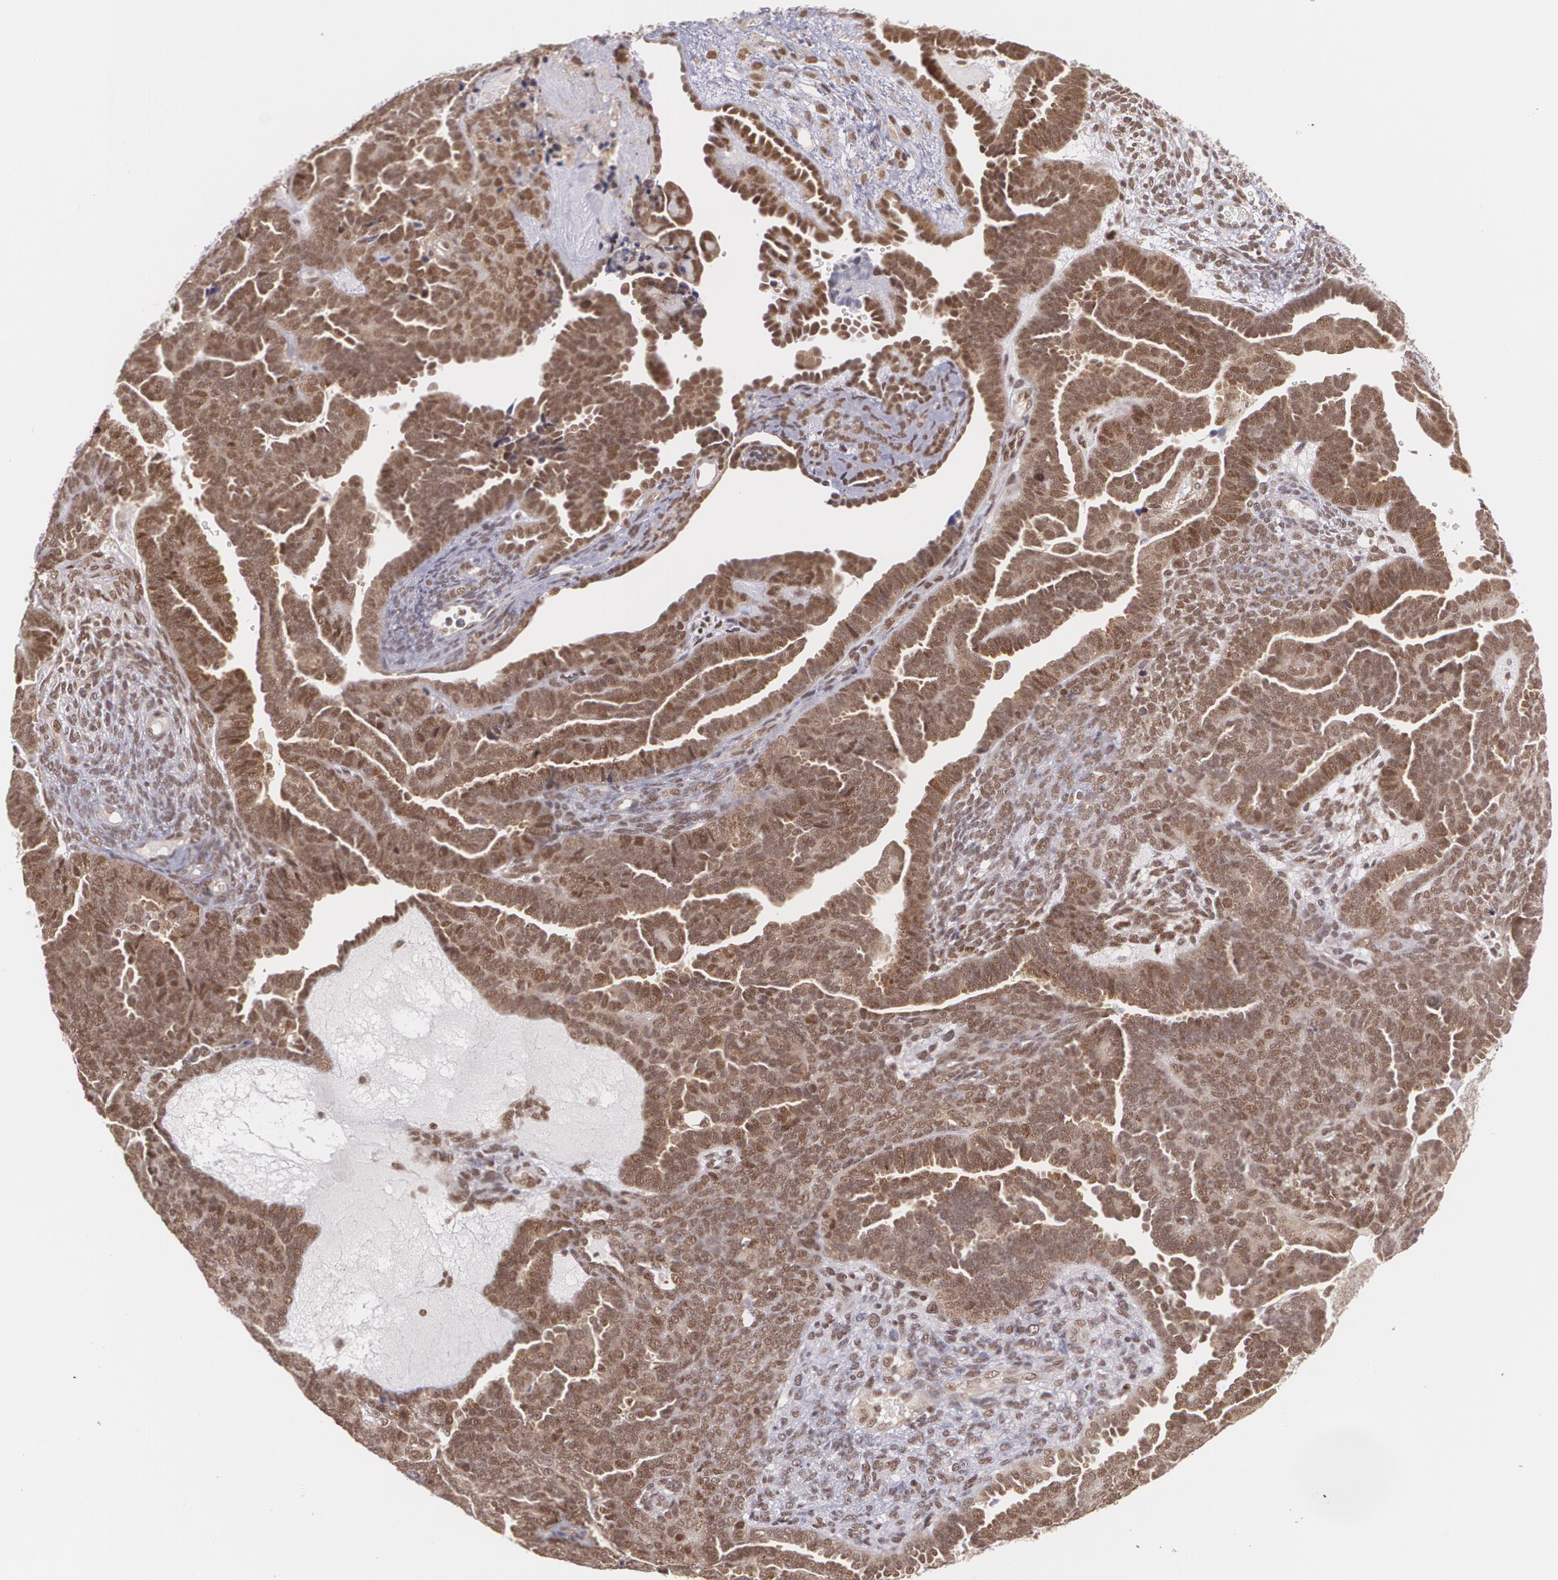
{"staining": {"intensity": "strong", "quantity": ">75%", "location": "cytoplasmic/membranous,nuclear"}, "tissue": "endometrial cancer", "cell_type": "Tumor cells", "image_type": "cancer", "snomed": [{"axis": "morphology", "description": "Neoplasm, malignant, NOS"}, {"axis": "topography", "description": "Endometrium"}], "caption": "This micrograph shows IHC staining of endometrial cancer (malignant neoplasm), with high strong cytoplasmic/membranous and nuclear positivity in about >75% of tumor cells.", "gene": "CUL2", "patient": {"sex": "female", "age": 74}}